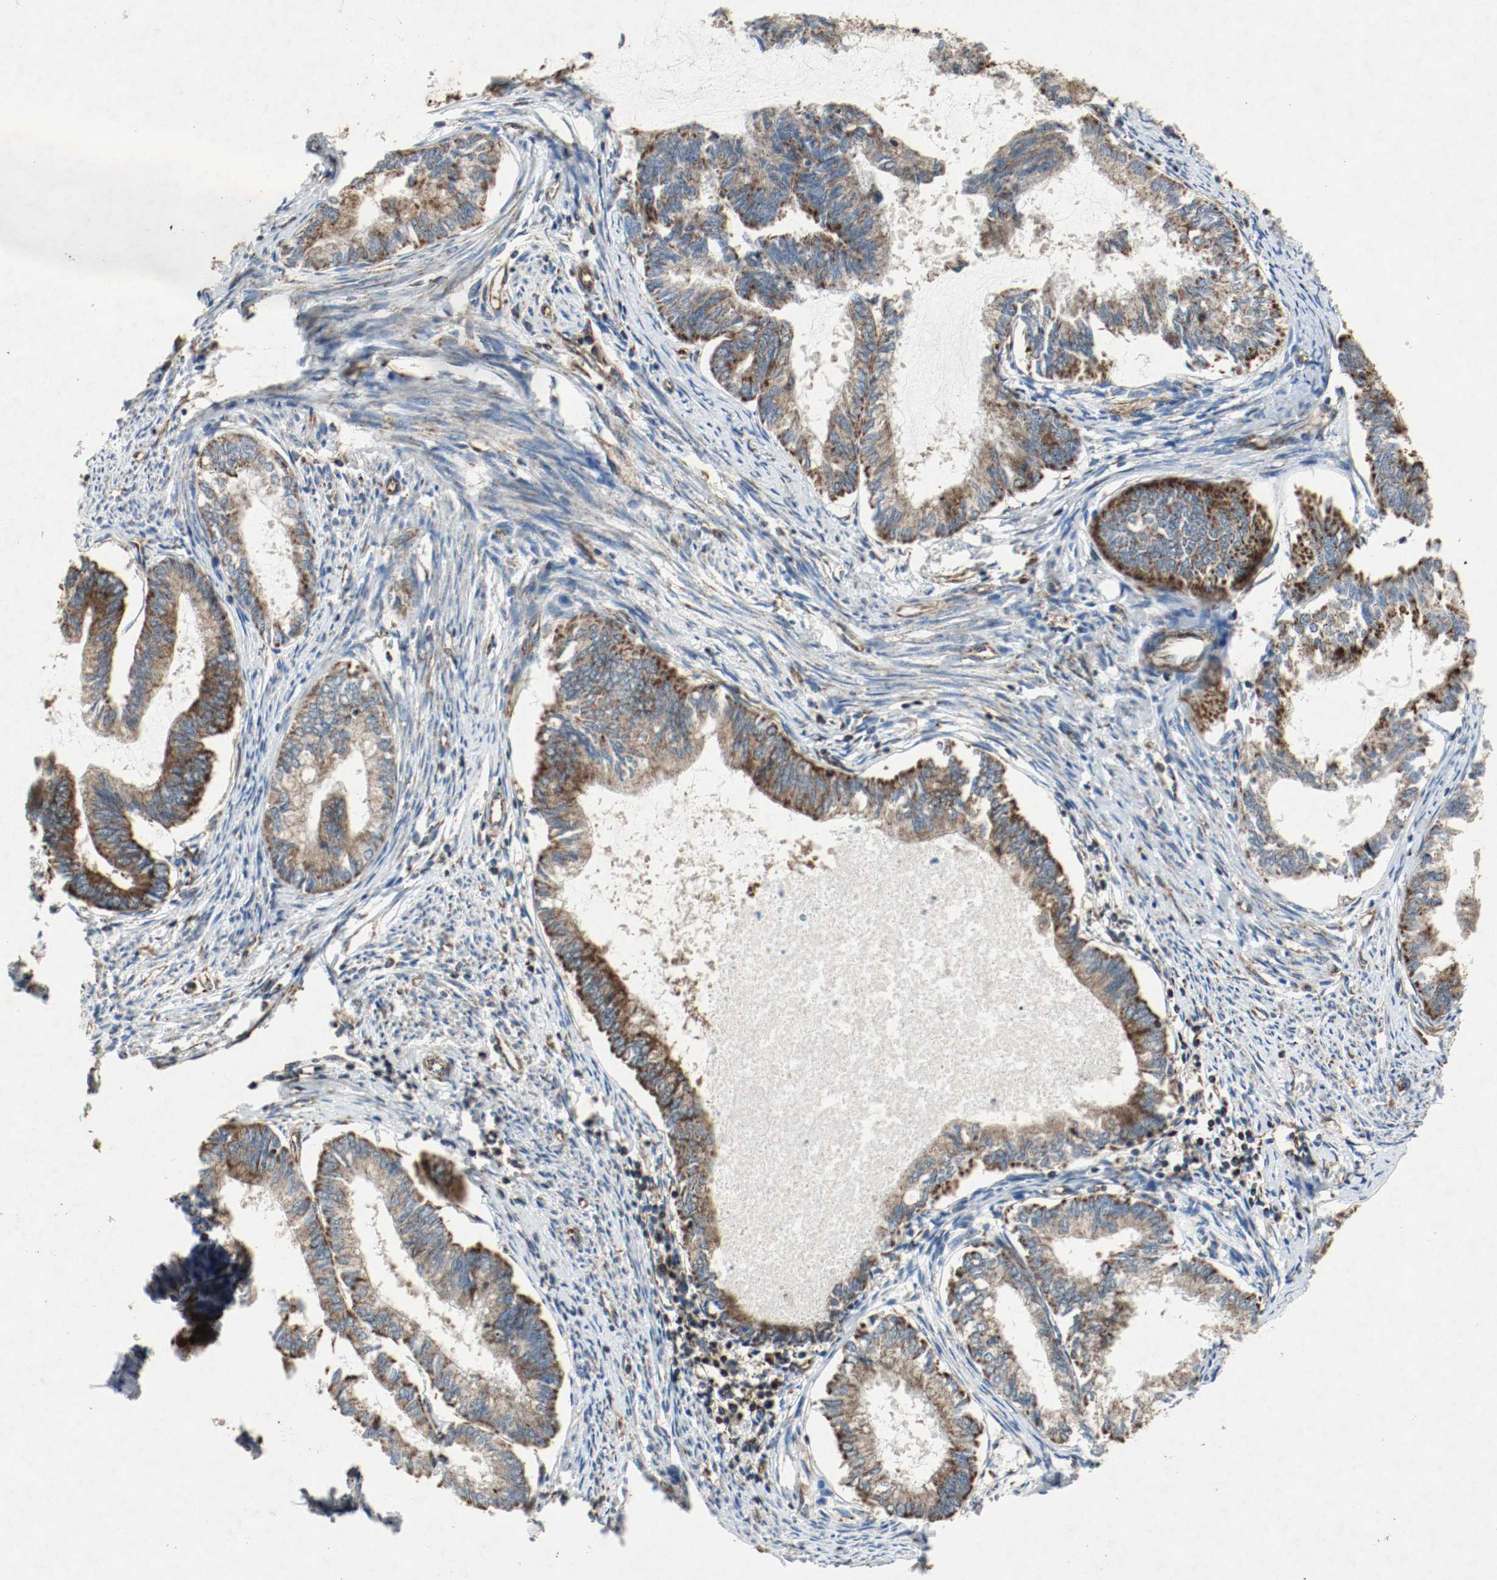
{"staining": {"intensity": "strong", "quantity": ">75%", "location": "cytoplasmic/membranous"}, "tissue": "endometrial cancer", "cell_type": "Tumor cells", "image_type": "cancer", "snomed": [{"axis": "morphology", "description": "Adenocarcinoma, NOS"}, {"axis": "topography", "description": "Endometrium"}], "caption": "Human endometrial cancer stained with a brown dye reveals strong cytoplasmic/membranous positive expression in about >75% of tumor cells.", "gene": "PLCG1", "patient": {"sex": "female", "age": 86}}